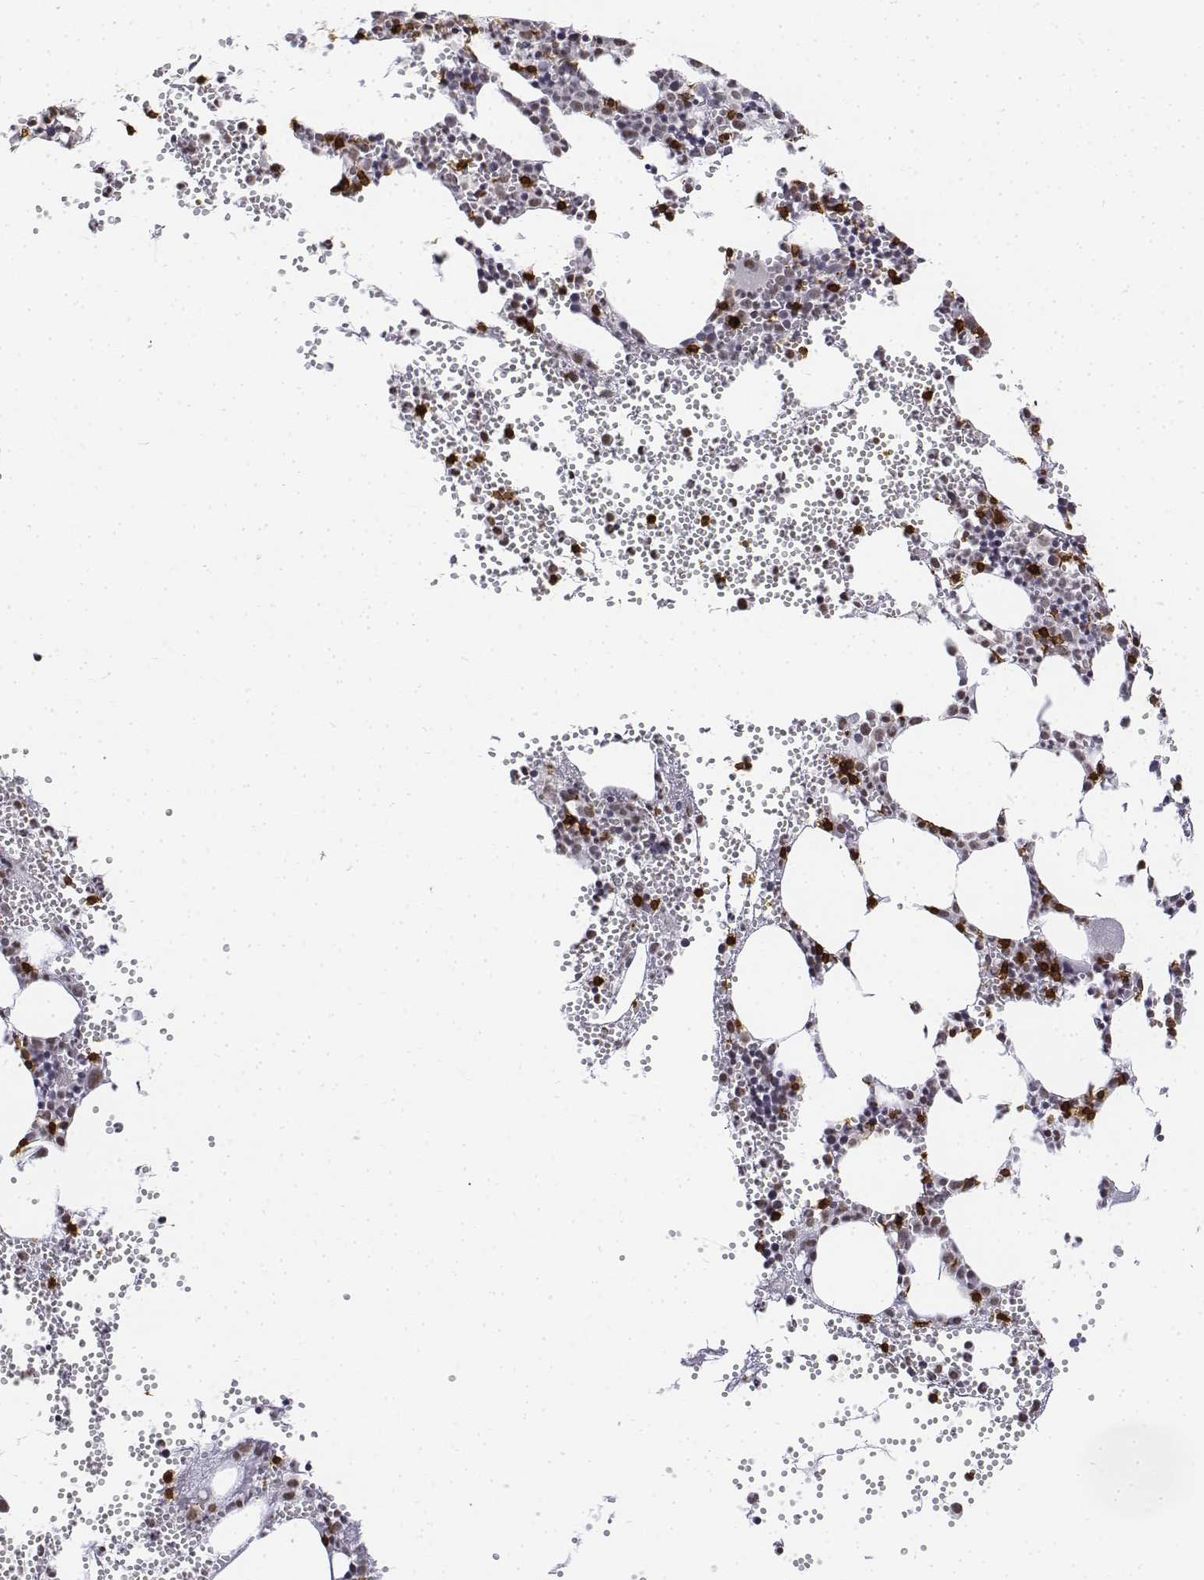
{"staining": {"intensity": "strong", "quantity": "25%-75%", "location": "cytoplasmic/membranous"}, "tissue": "bone marrow", "cell_type": "Hematopoietic cells", "image_type": "normal", "snomed": [{"axis": "morphology", "description": "Normal tissue, NOS"}, {"axis": "topography", "description": "Bone marrow"}], "caption": "Immunohistochemical staining of unremarkable bone marrow demonstrates high levels of strong cytoplasmic/membranous staining in approximately 25%-75% of hematopoietic cells. (DAB (3,3'-diaminobenzidine) IHC with brightfield microscopy, high magnification).", "gene": "CD3E", "patient": {"sex": "male", "age": 89}}